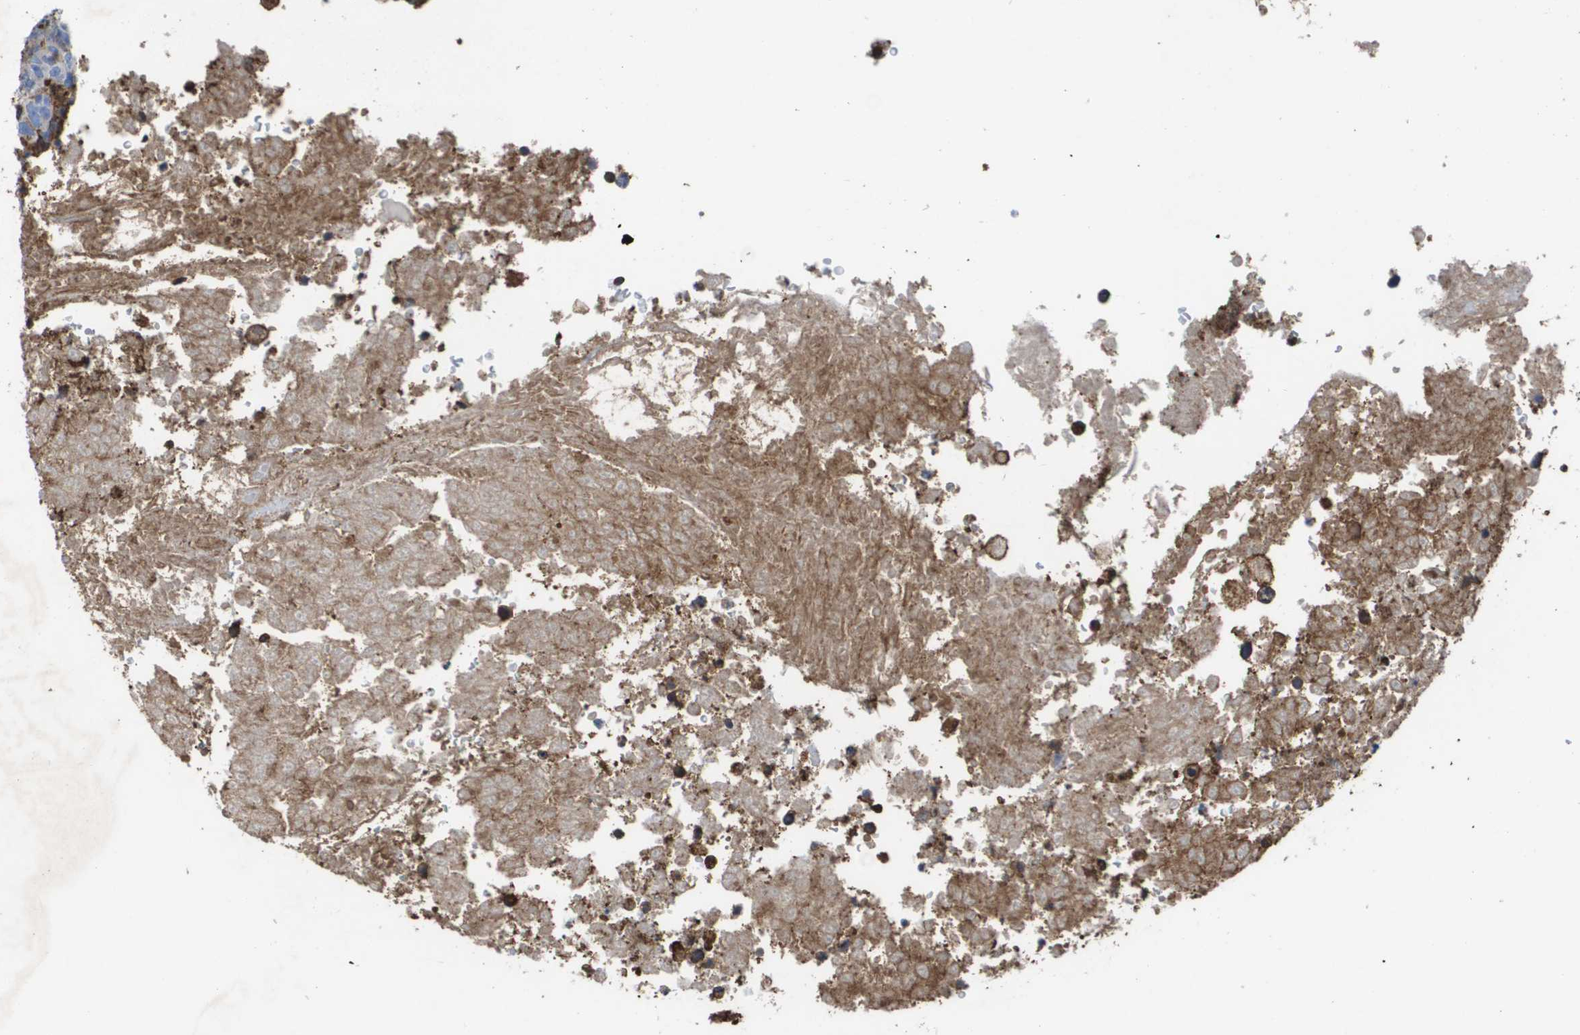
{"staining": {"intensity": "moderate", "quantity": "<25%", "location": "cytoplasmic/membranous"}, "tissue": "testis cancer", "cell_type": "Tumor cells", "image_type": "cancer", "snomed": [{"axis": "morphology", "description": "Necrosis, NOS"}, {"axis": "morphology", "description": "Carcinoma, Embryonal, NOS"}, {"axis": "topography", "description": "Testis"}], "caption": "Protein analysis of embryonal carcinoma (testis) tissue displays moderate cytoplasmic/membranous positivity in about <25% of tumor cells.", "gene": "PASK", "patient": {"sex": "male", "age": 19}}